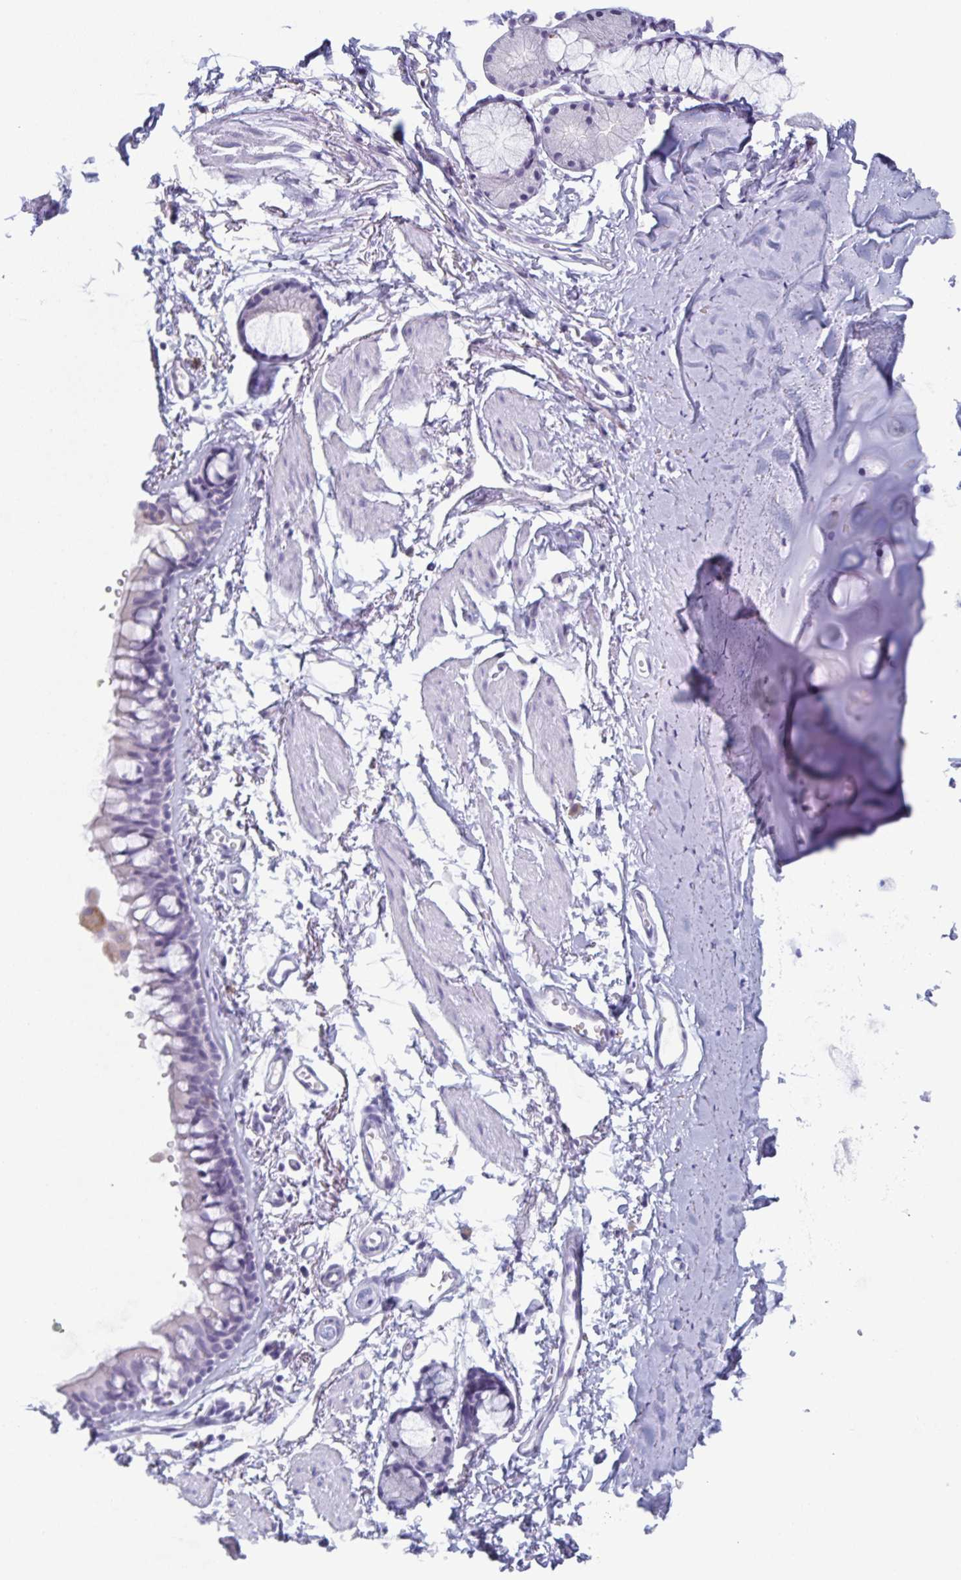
{"staining": {"intensity": "negative", "quantity": "none", "location": "none"}, "tissue": "soft tissue", "cell_type": "Chondrocytes", "image_type": "normal", "snomed": [{"axis": "morphology", "description": "Normal tissue, NOS"}, {"axis": "topography", "description": "Cartilage tissue"}, {"axis": "topography", "description": "Bronchus"}], "caption": "Immunohistochemistry (IHC) image of unremarkable soft tissue stained for a protein (brown), which exhibits no expression in chondrocytes.", "gene": "LYRM2", "patient": {"sex": "female", "age": 79}}